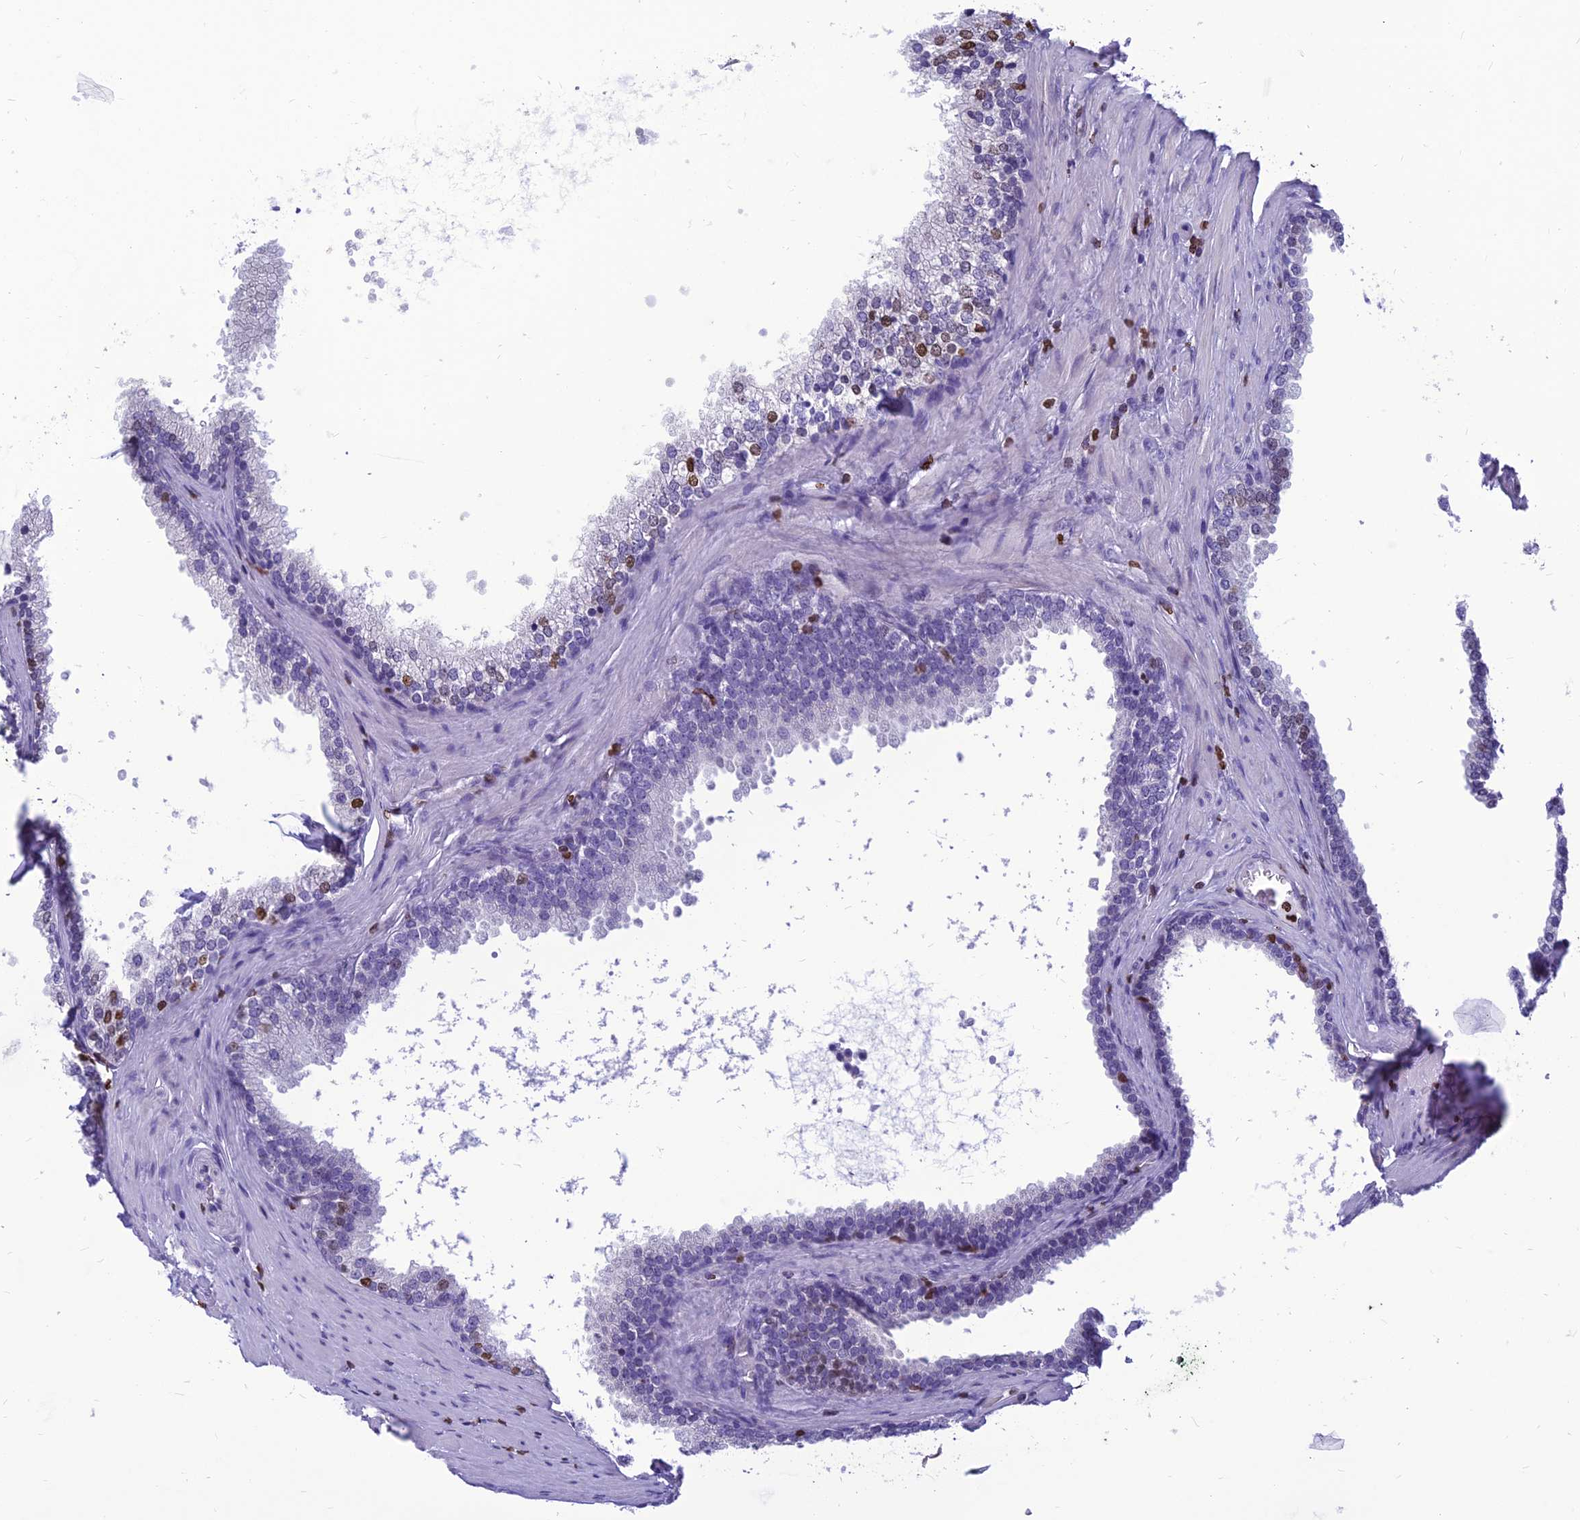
{"staining": {"intensity": "strong", "quantity": "<25%", "location": "nuclear"}, "tissue": "prostate", "cell_type": "Glandular cells", "image_type": "normal", "snomed": [{"axis": "morphology", "description": "Normal tissue, NOS"}, {"axis": "topography", "description": "Prostate"}], "caption": "Normal prostate reveals strong nuclear expression in approximately <25% of glandular cells, visualized by immunohistochemistry. (DAB (3,3'-diaminobenzidine) IHC, brown staining for protein, blue staining for nuclei).", "gene": "AKAP17A", "patient": {"sex": "male", "age": 60}}